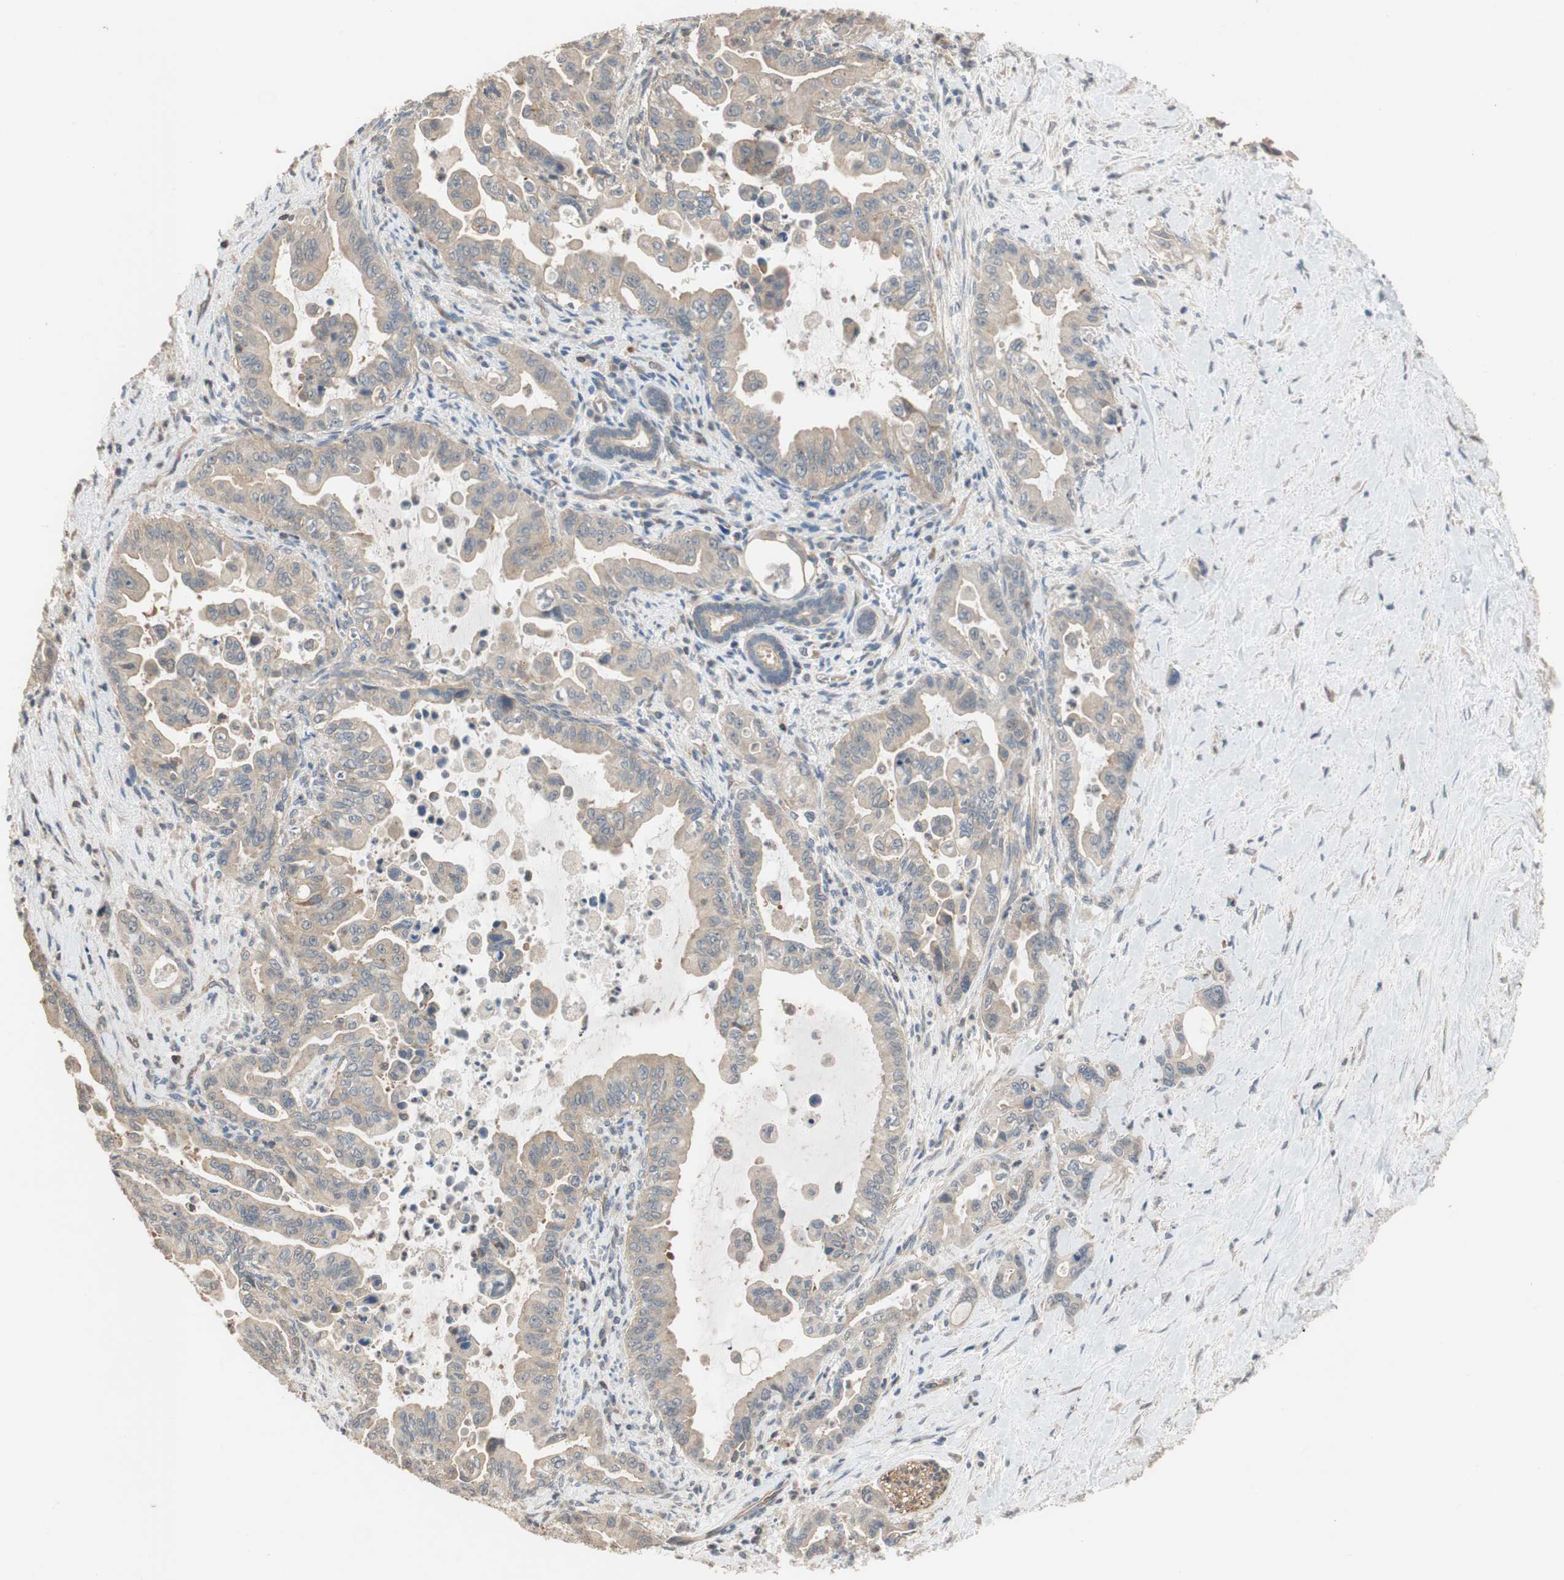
{"staining": {"intensity": "weak", "quantity": ">75%", "location": "cytoplasmic/membranous"}, "tissue": "pancreatic cancer", "cell_type": "Tumor cells", "image_type": "cancer", "snomed": [{"axis": "morphology", "description": "Adenocarcinoma, NOS"}, {"axis": "topography", "description": "Pancreas"}], "caption": "An IHC photomicrograph of tumor tissue is shown. Protein staining in brown shows weak cytoplasmic/membranous positivity in pancreatic cancer (adenocarcinoma) within tumor cells.", "gene": "MAP4K2", "patient": {"sex": "male", "age": 70}}